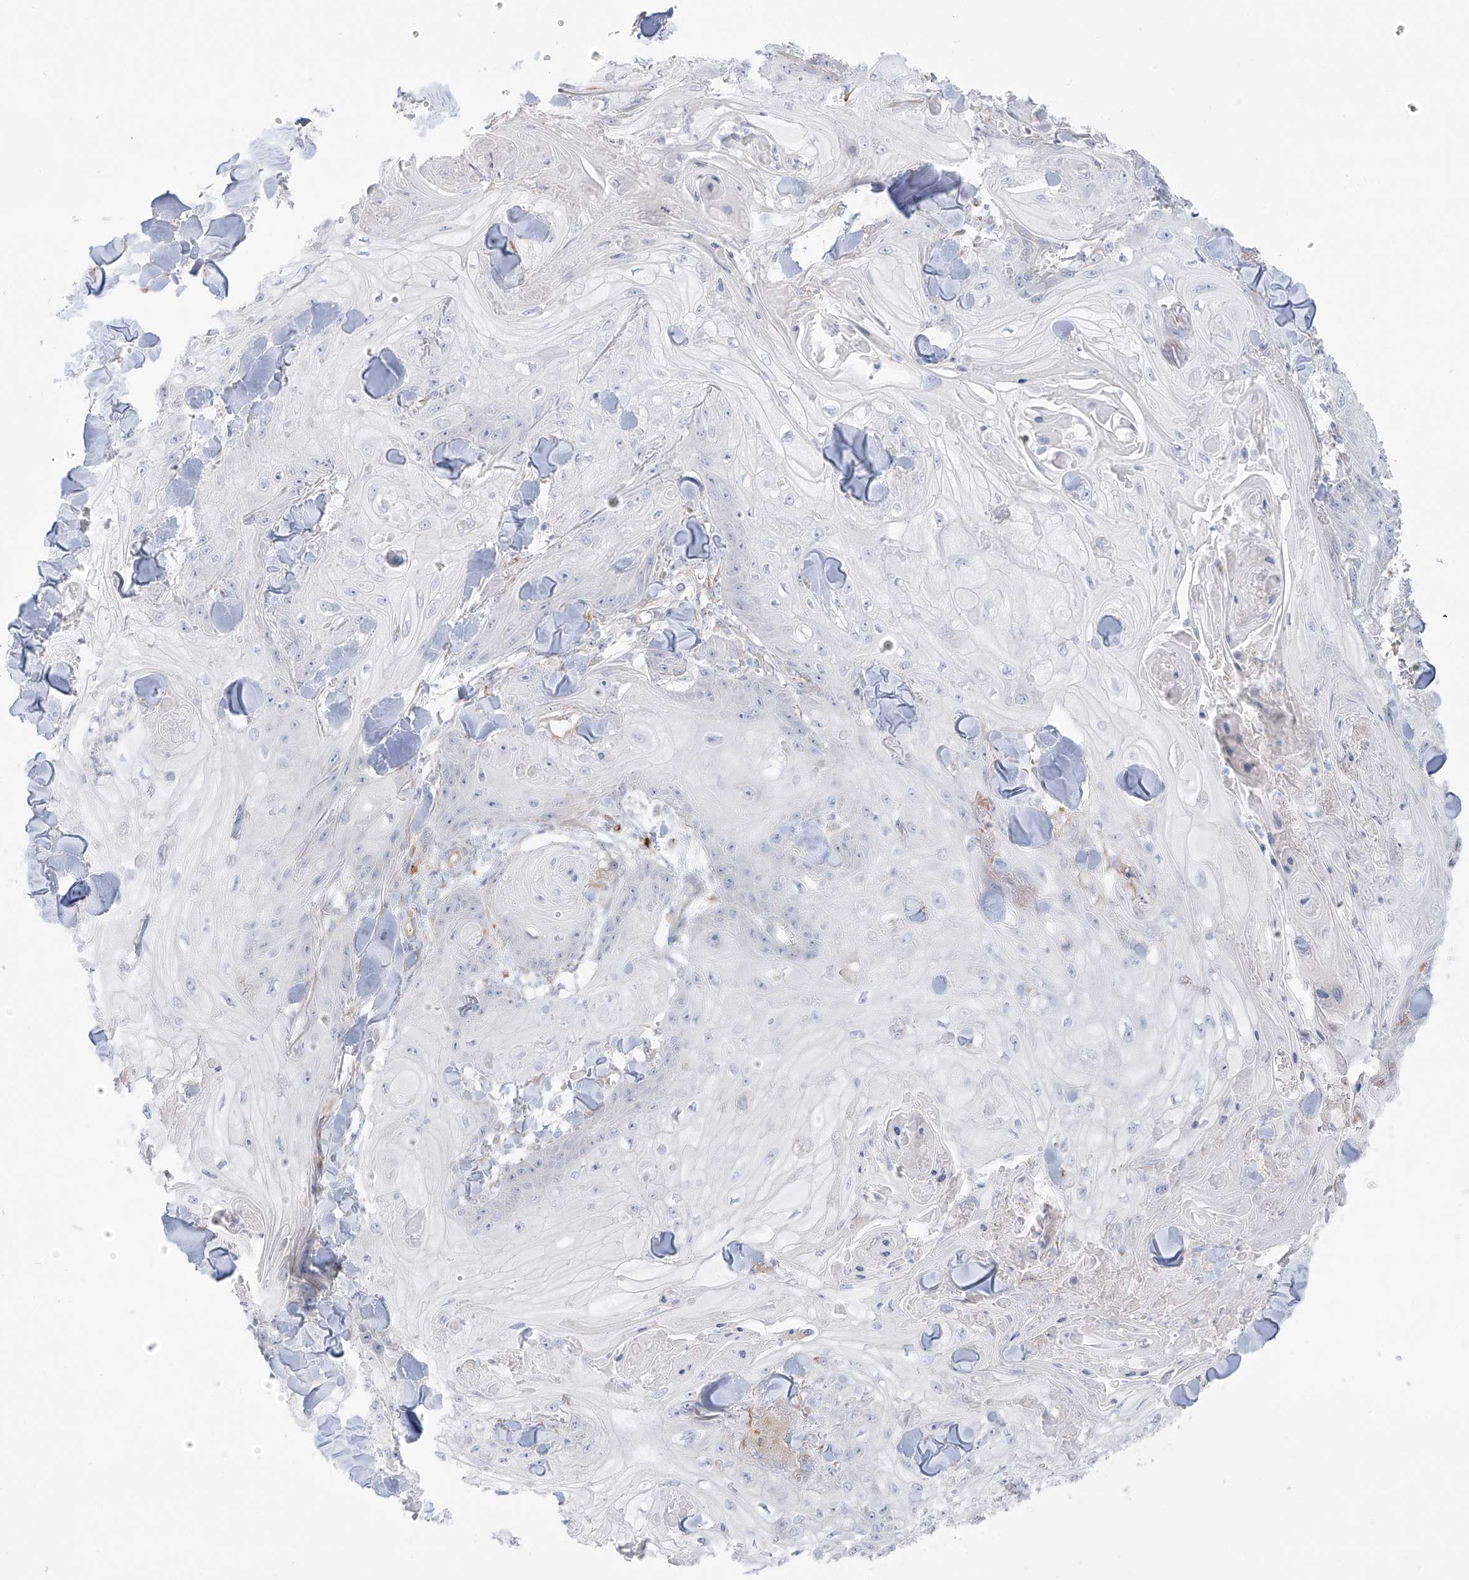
{"staining": {"intensity": "negative", "quantity": "none", "location": "none"}, "tissue": "skin cancer", "cell_type": "Tumor cells", "image_type": "cancer", "snomed": [{"axis": "morphology", "description": "Squamous cell carcinoma, NOS"}, {"axis": "topography", "description": "Skin"}], "caption": "DAB immunohistochemical staining of skin cancer shows no significant positivity in tumor cells. Nuclei are stained in blue.", "gene": "TAL2", "patient": {"sex": "male", "age": 74}}